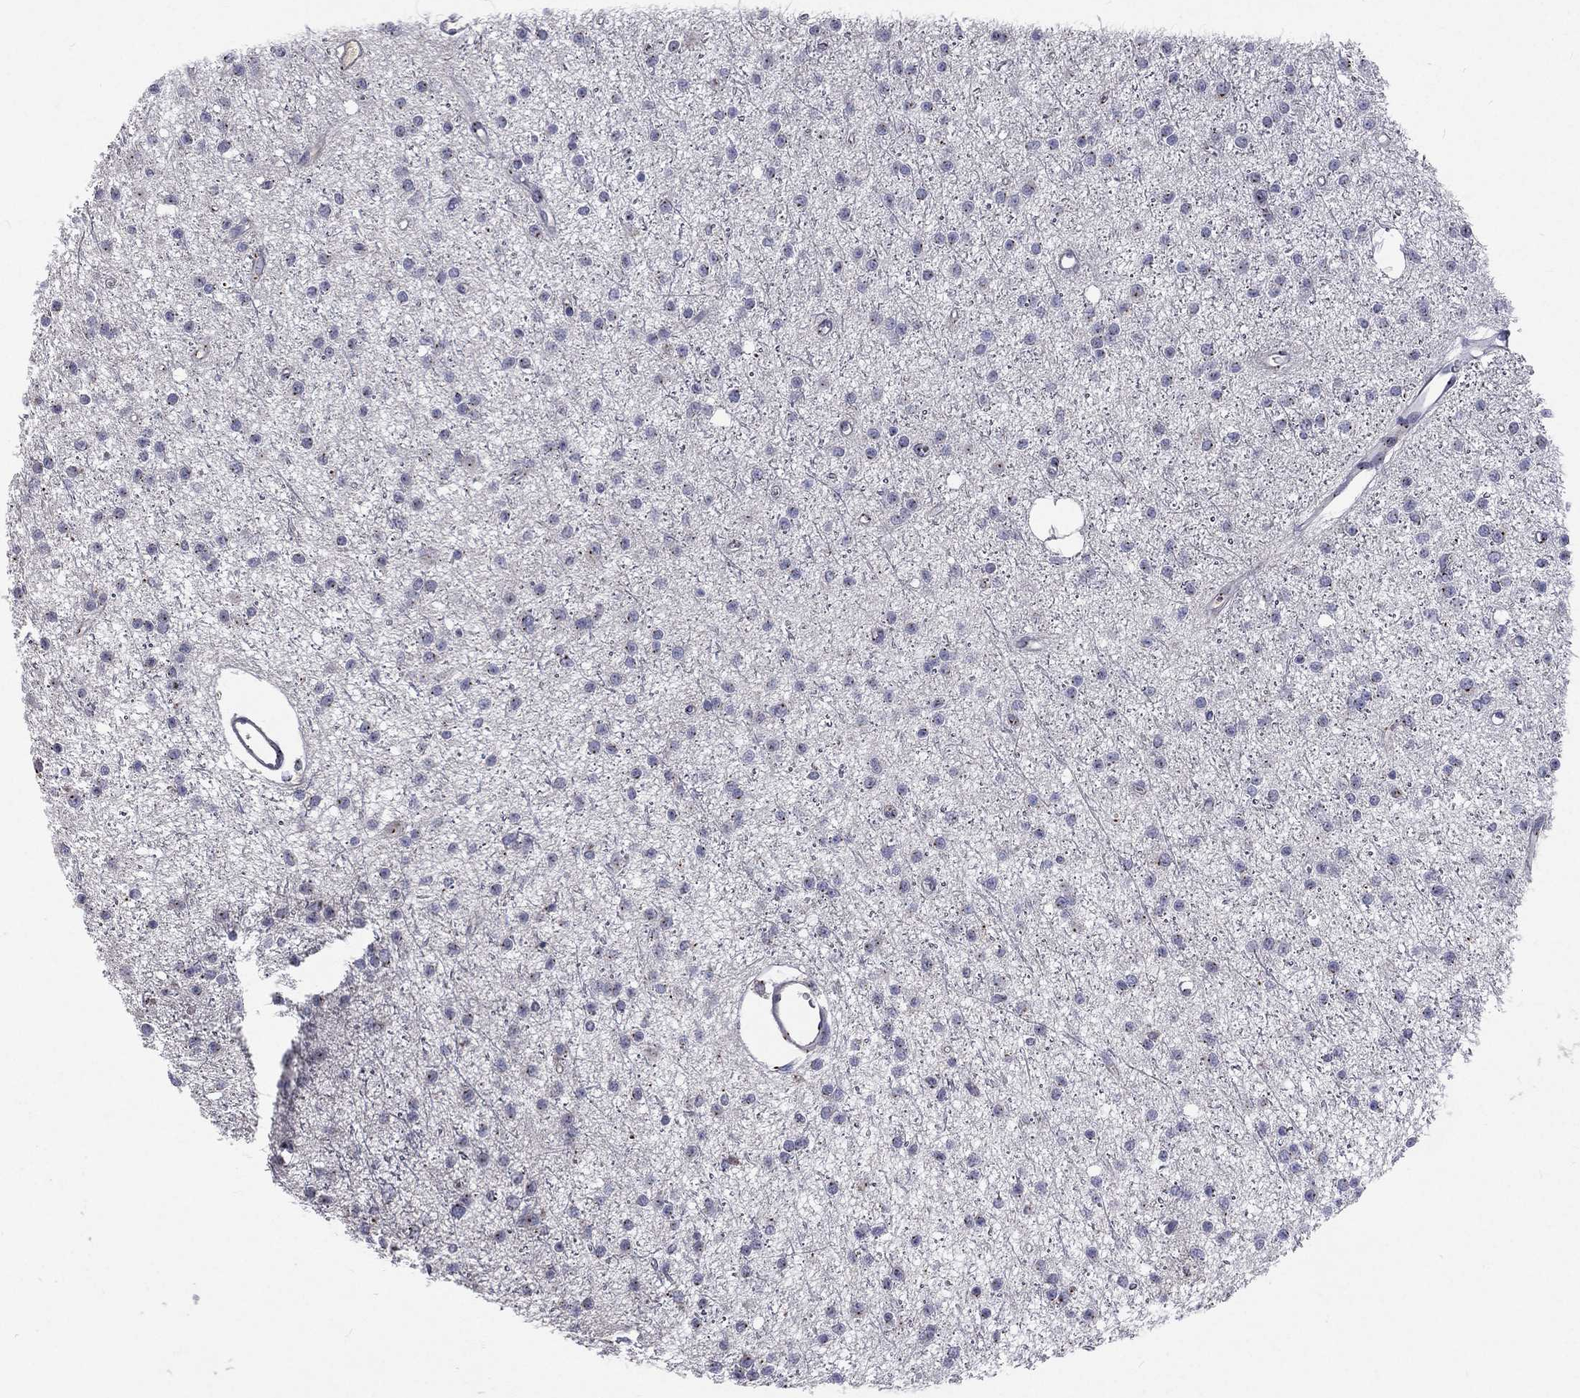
{"staining": {"intensity": "negative", "quantity": "none", "location": "none"}, "tissue": "glioma", "cell_type": "Tumor cells", "image_type": "cancer", "snomed": [{"axis": "morphology", "description": "Glioma, malignant, Low grade"}, {"axis": "topography", "description": "Brain"}], "caption": "Low-grade glioma (malignant) was stained to show a protein in brown. There is no significant expression in tumor cells.", "gene": "CROCC", "patient": {"sex": "male", "age": 27}}